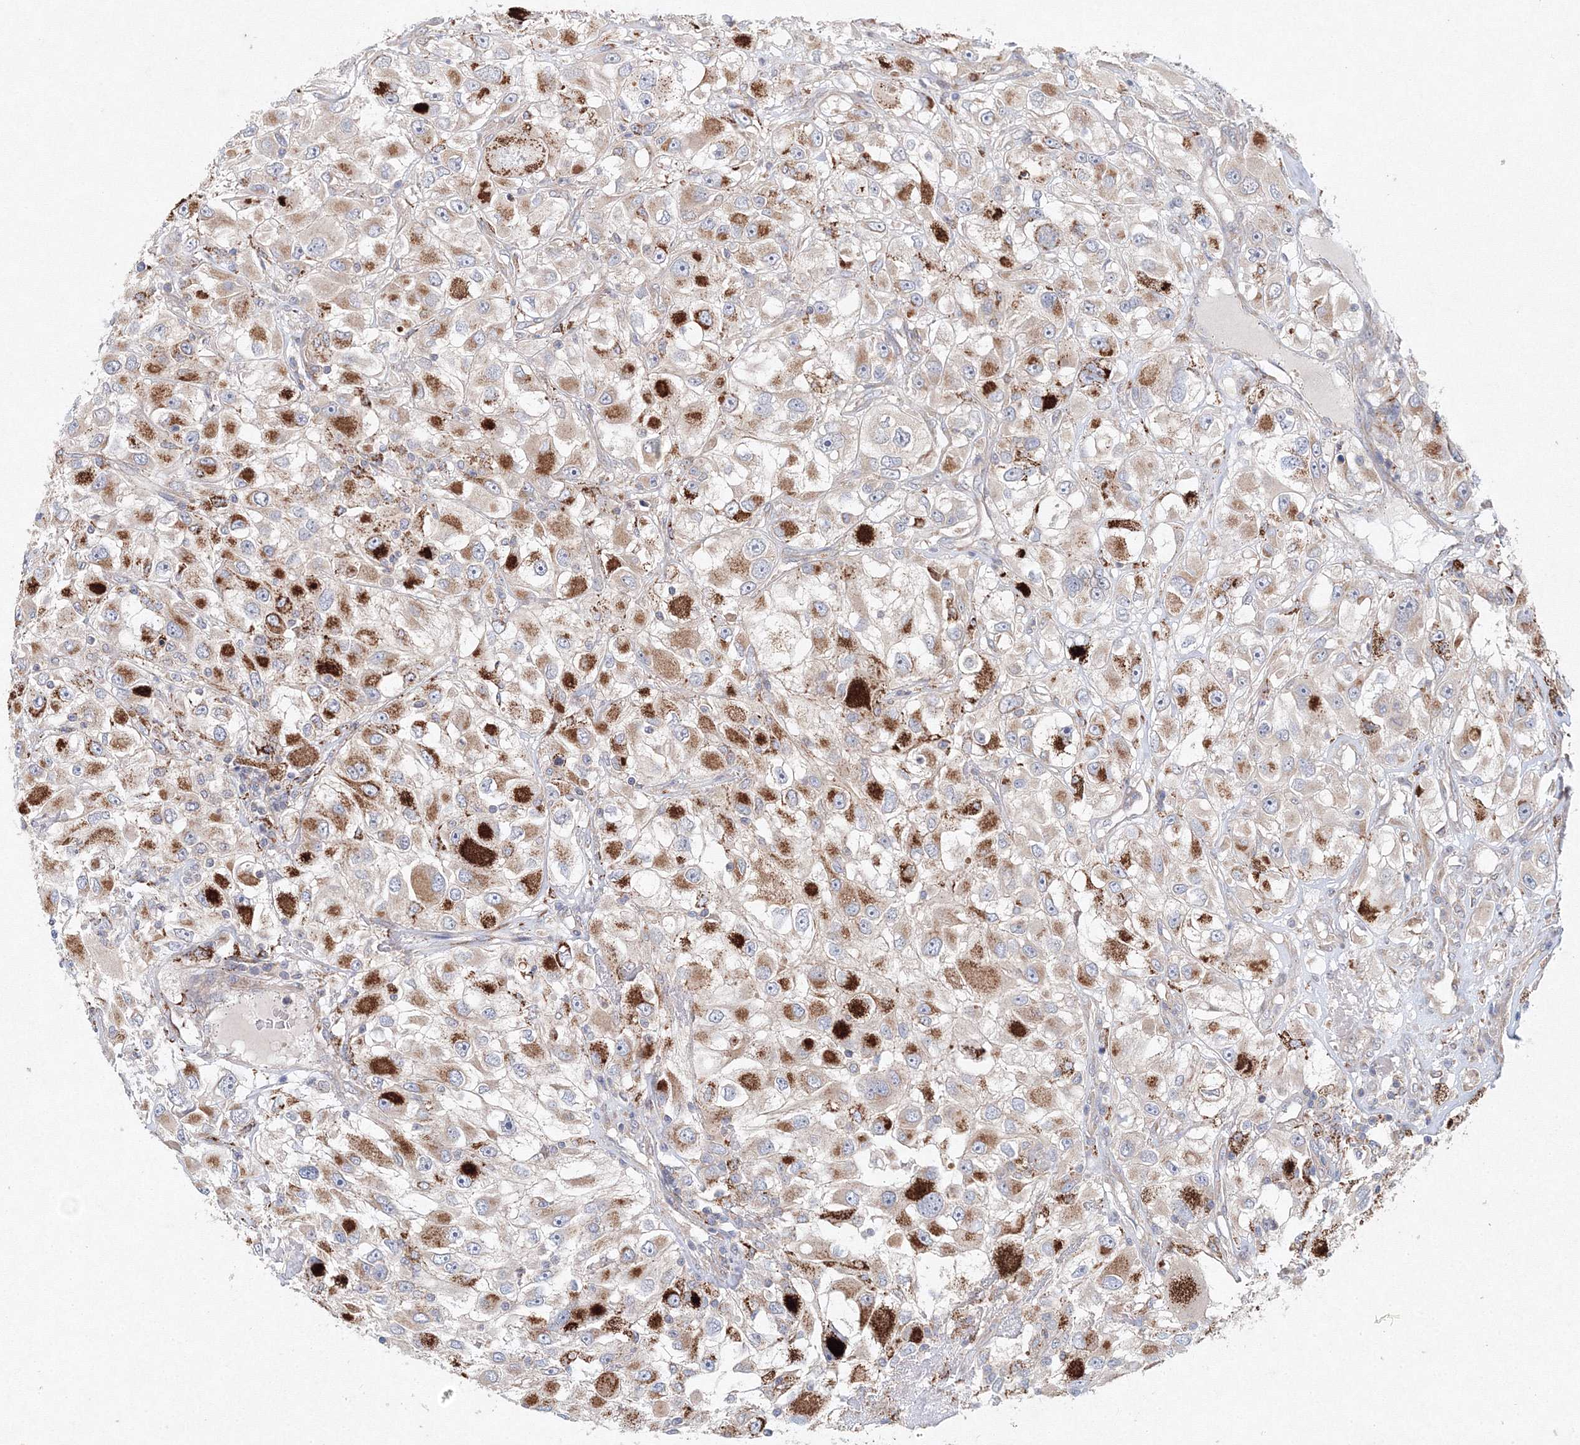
{"staining": {"intensity": "strong", "quantity": "25%-75%", "location": "cytoplasmic/membranous"}, "tissue": "renal cancer", "cell_type": "Tumor cells", "image_type": "cancer", "snomed": [{"axis": "morphology", "description": "Adenocarcinoma, NOS"}, {"axis": "topography", "description": "Kidney"}], "caption": "This is a micrograph of immunohistochemistry staining of renal adenocarcinoma, which shows strong expression in the cytoplasmic/membranous of tumor cells.", "gene": "WDR49", "patient": {"sex": "female", "age": 52}}